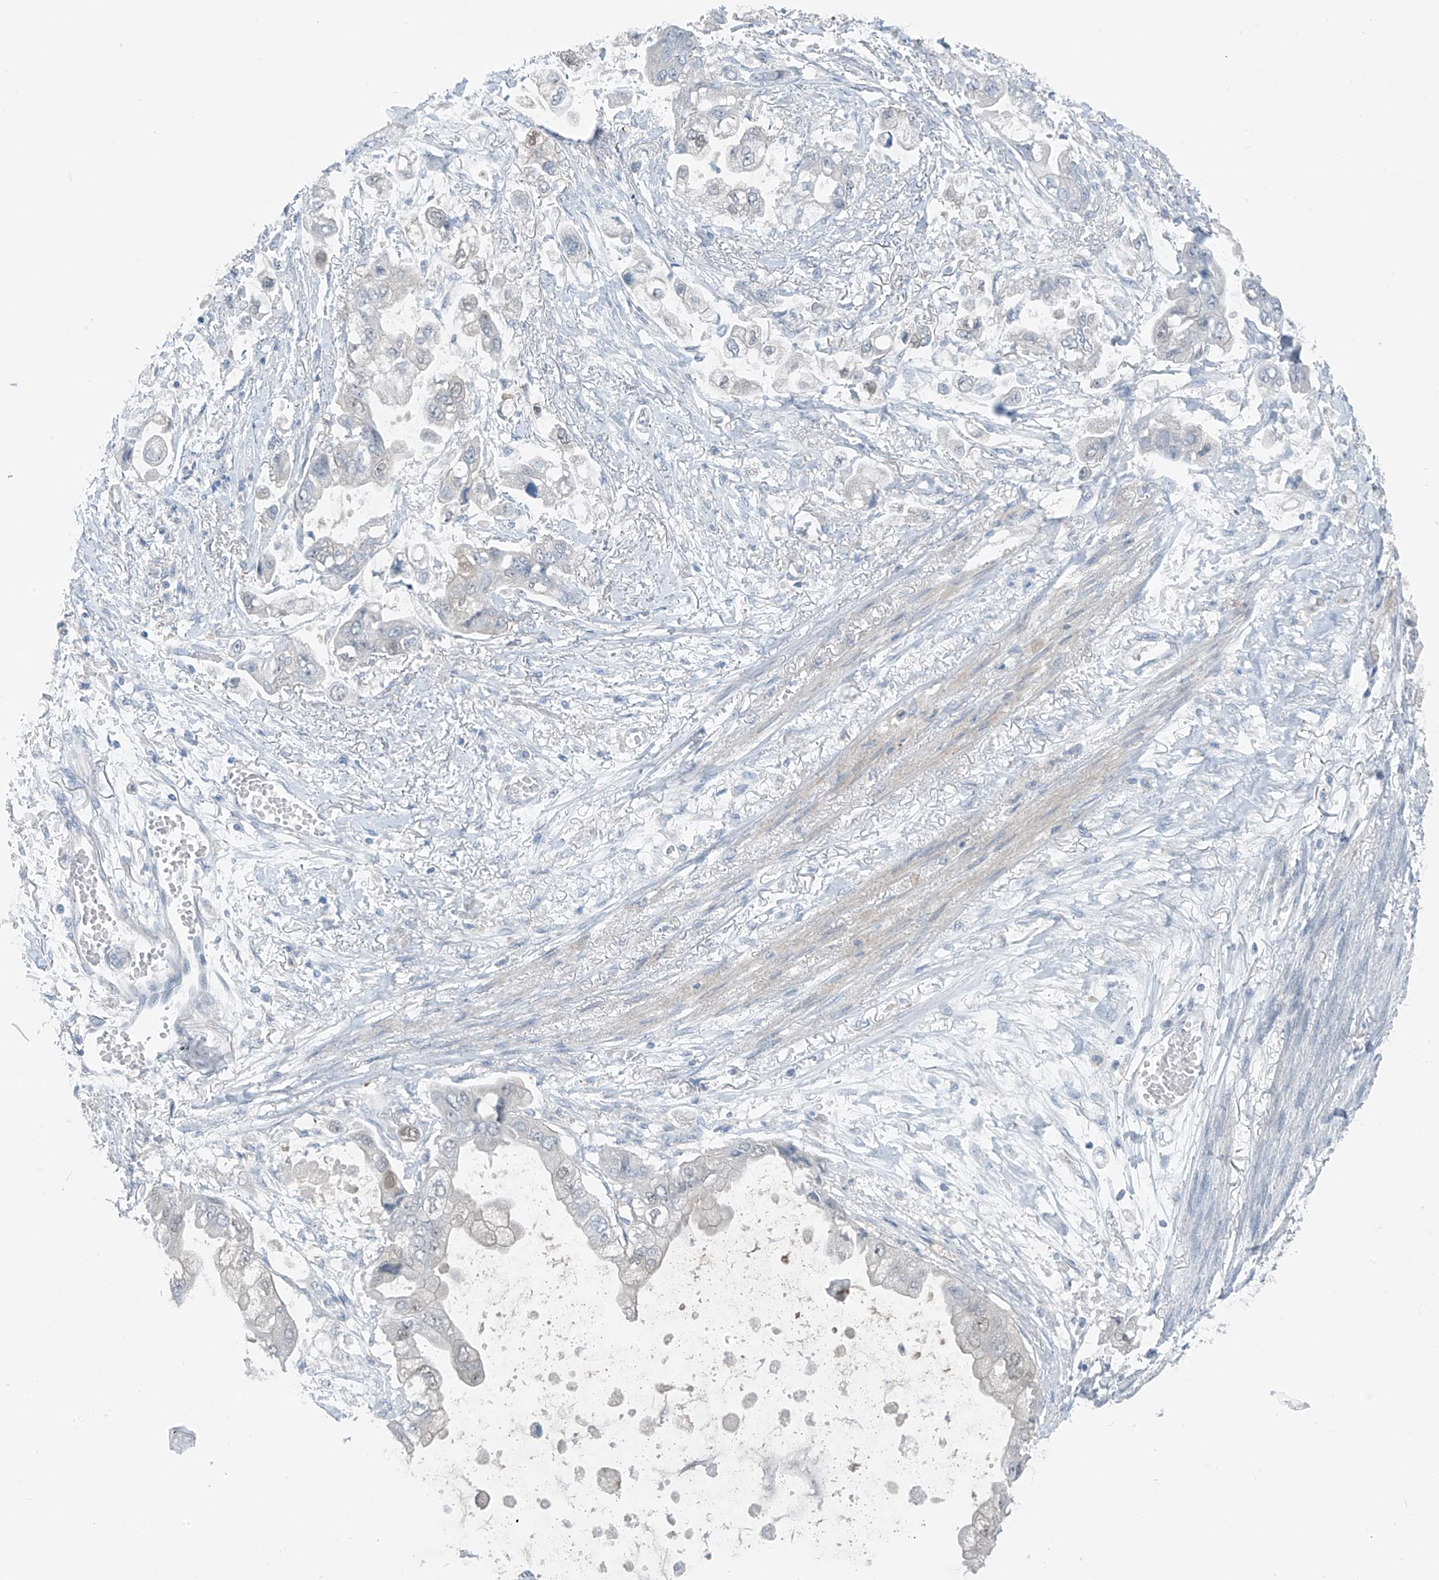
{"staining": {"intensity": "negative", "quantity": "none", "location": "none"}, "tissue": "stomach cancer", "cell_type": "Tumor cells", "image_type": "cancer", "snomed": [{"axis": "morphology", "description": "Adenocarcinoma, NOS"}, {"axis": "topography", "description": "Stomach"}], "caption": "Immunohistochemistry (IHC) of stomach adenocarcinoma shows no expression in tumor cells.", "gene": "ZNF793", "patient": {"sex": "male", "age": 62}}